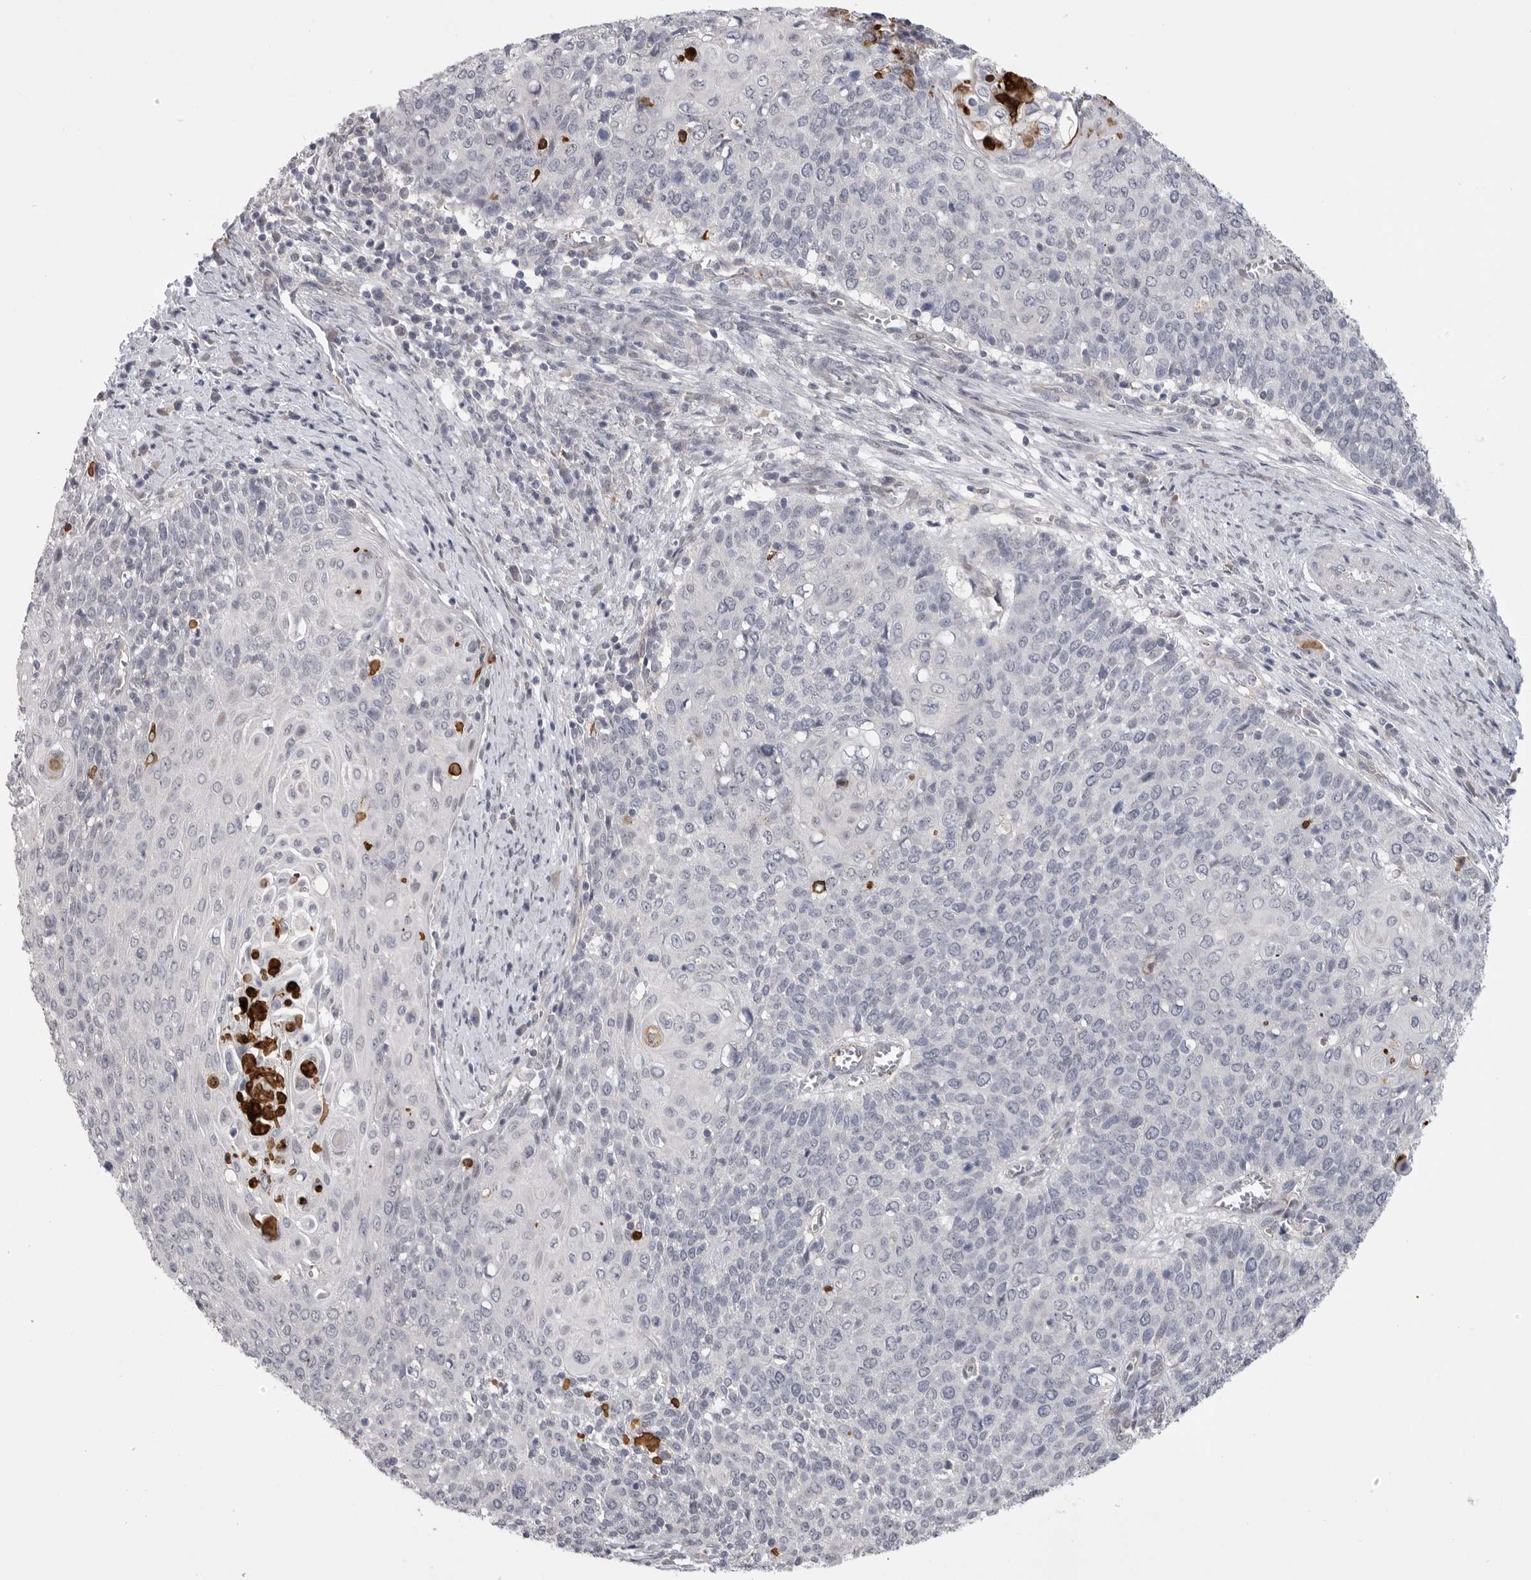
{"staining": {"intensity": "negative", "quantity": "none", "location": "none"}, "tissue": "cervical cancer", "cell_type": "Tumor cells", "image_type": "cancer", "snomed": [{"axis": "morphology", "description": "Squamous cell carcinoma, NOS"}, {"axis": "topography", "description": "Cervix"}], "caption": "Immunohistochemical staining of cervical squamous cell carcinoma exhibits no significant positivity in tumor cells.", "gene": "FBXO43", "patient": {"sex": "female", "age": 39}}